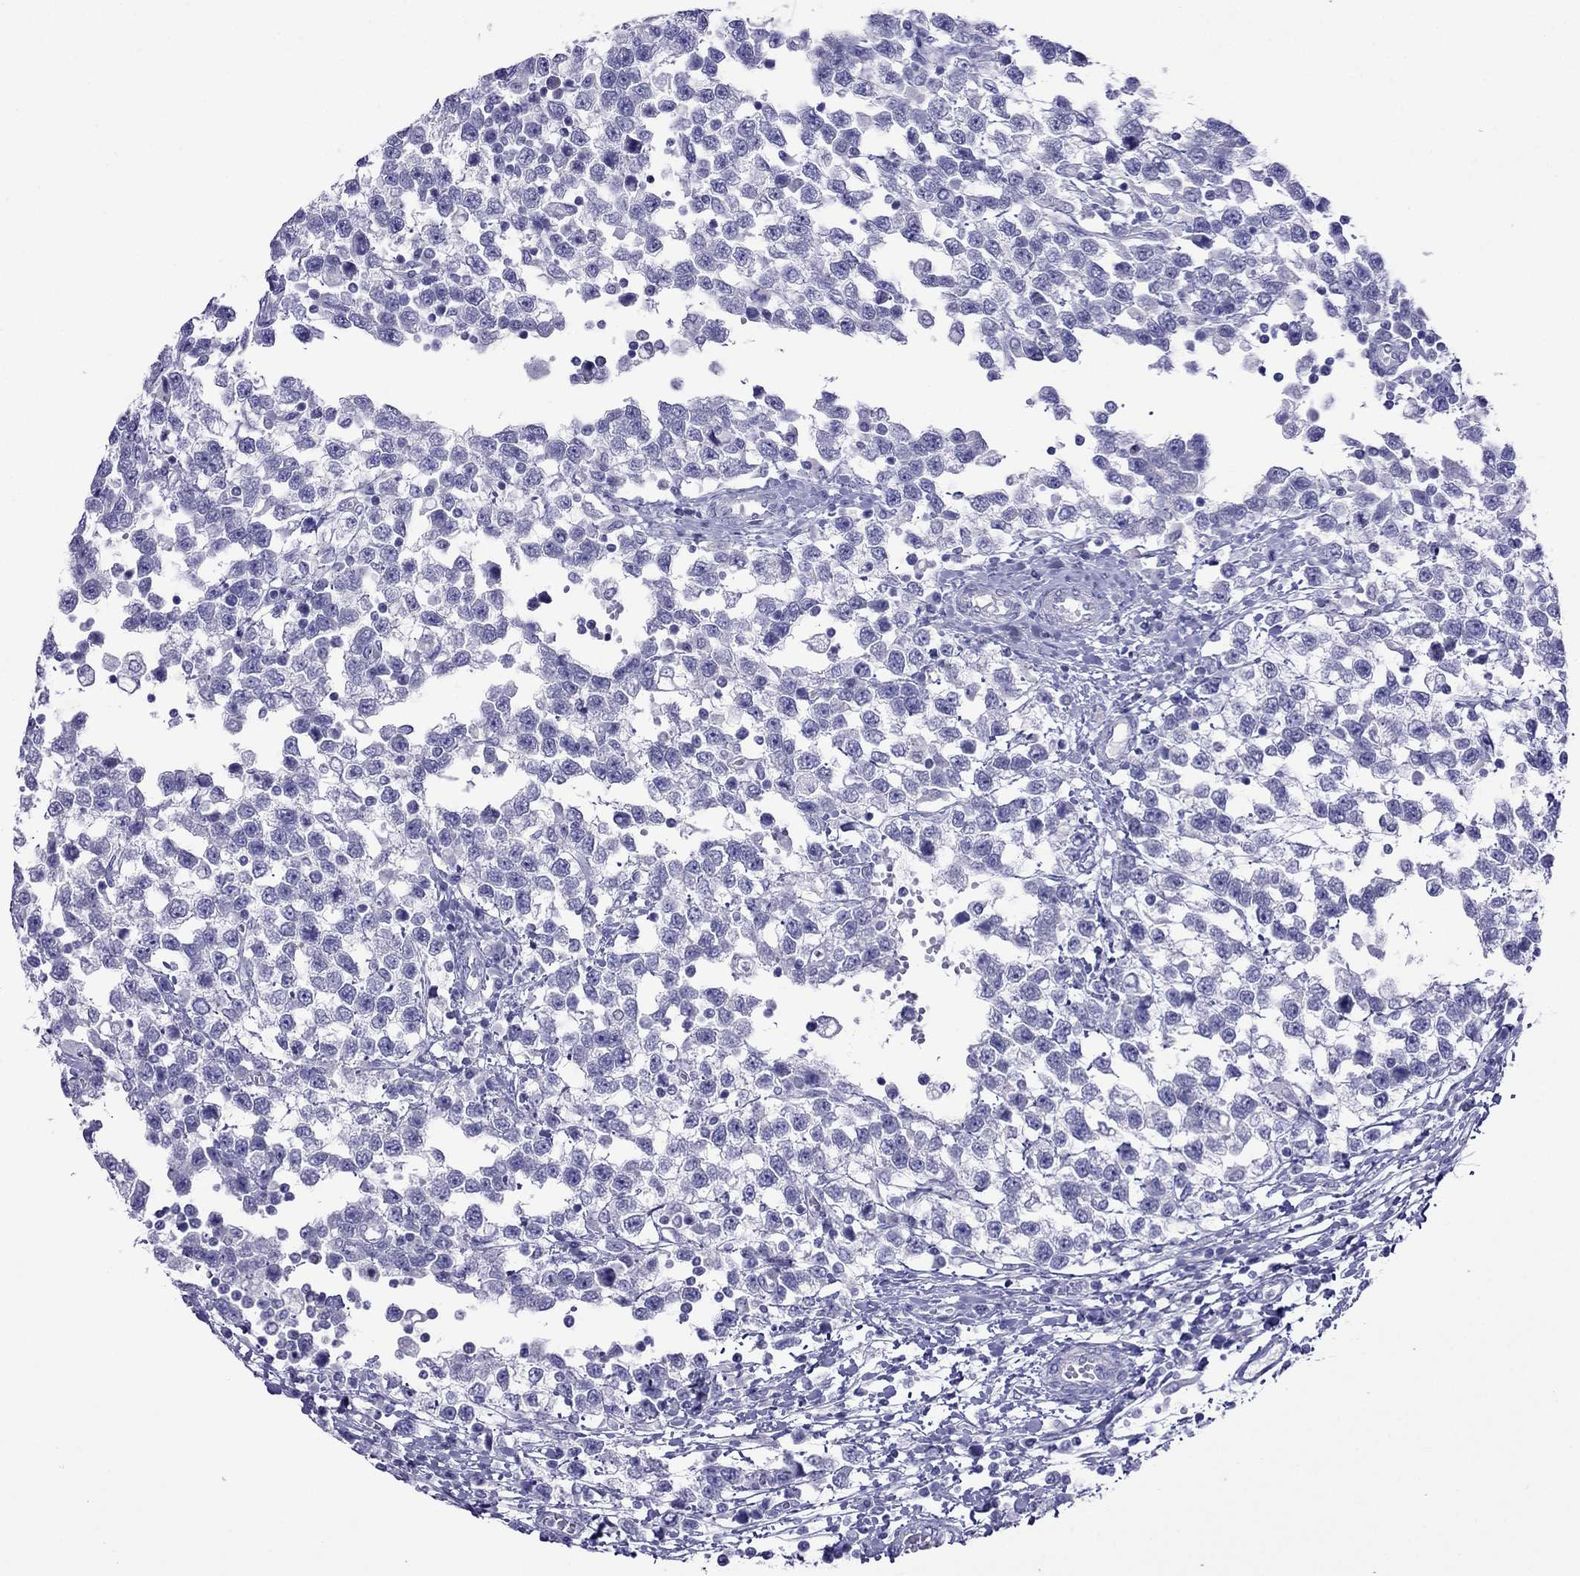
{"staining": {"intensity": "negative", "quantity": "none", "location": "none"}, "tissue": "testis cancer", "cell_type": "Tumor cells", "image_type": "cancer", "snomed": [{"axis": "morphology", "description": "Seminoma, NOS"}, {"axis": "topography", "description": "Testis"}], "caption": "A high-resolution micrograph shows immunohistochemistry staining of testis cancer (seminoma), which displays no significant expression in tumor cells. (DAB immunohistochemistry, high magnification).", "gene": "PCDHA6", "patient": {"sex": "male", "age": 34}}